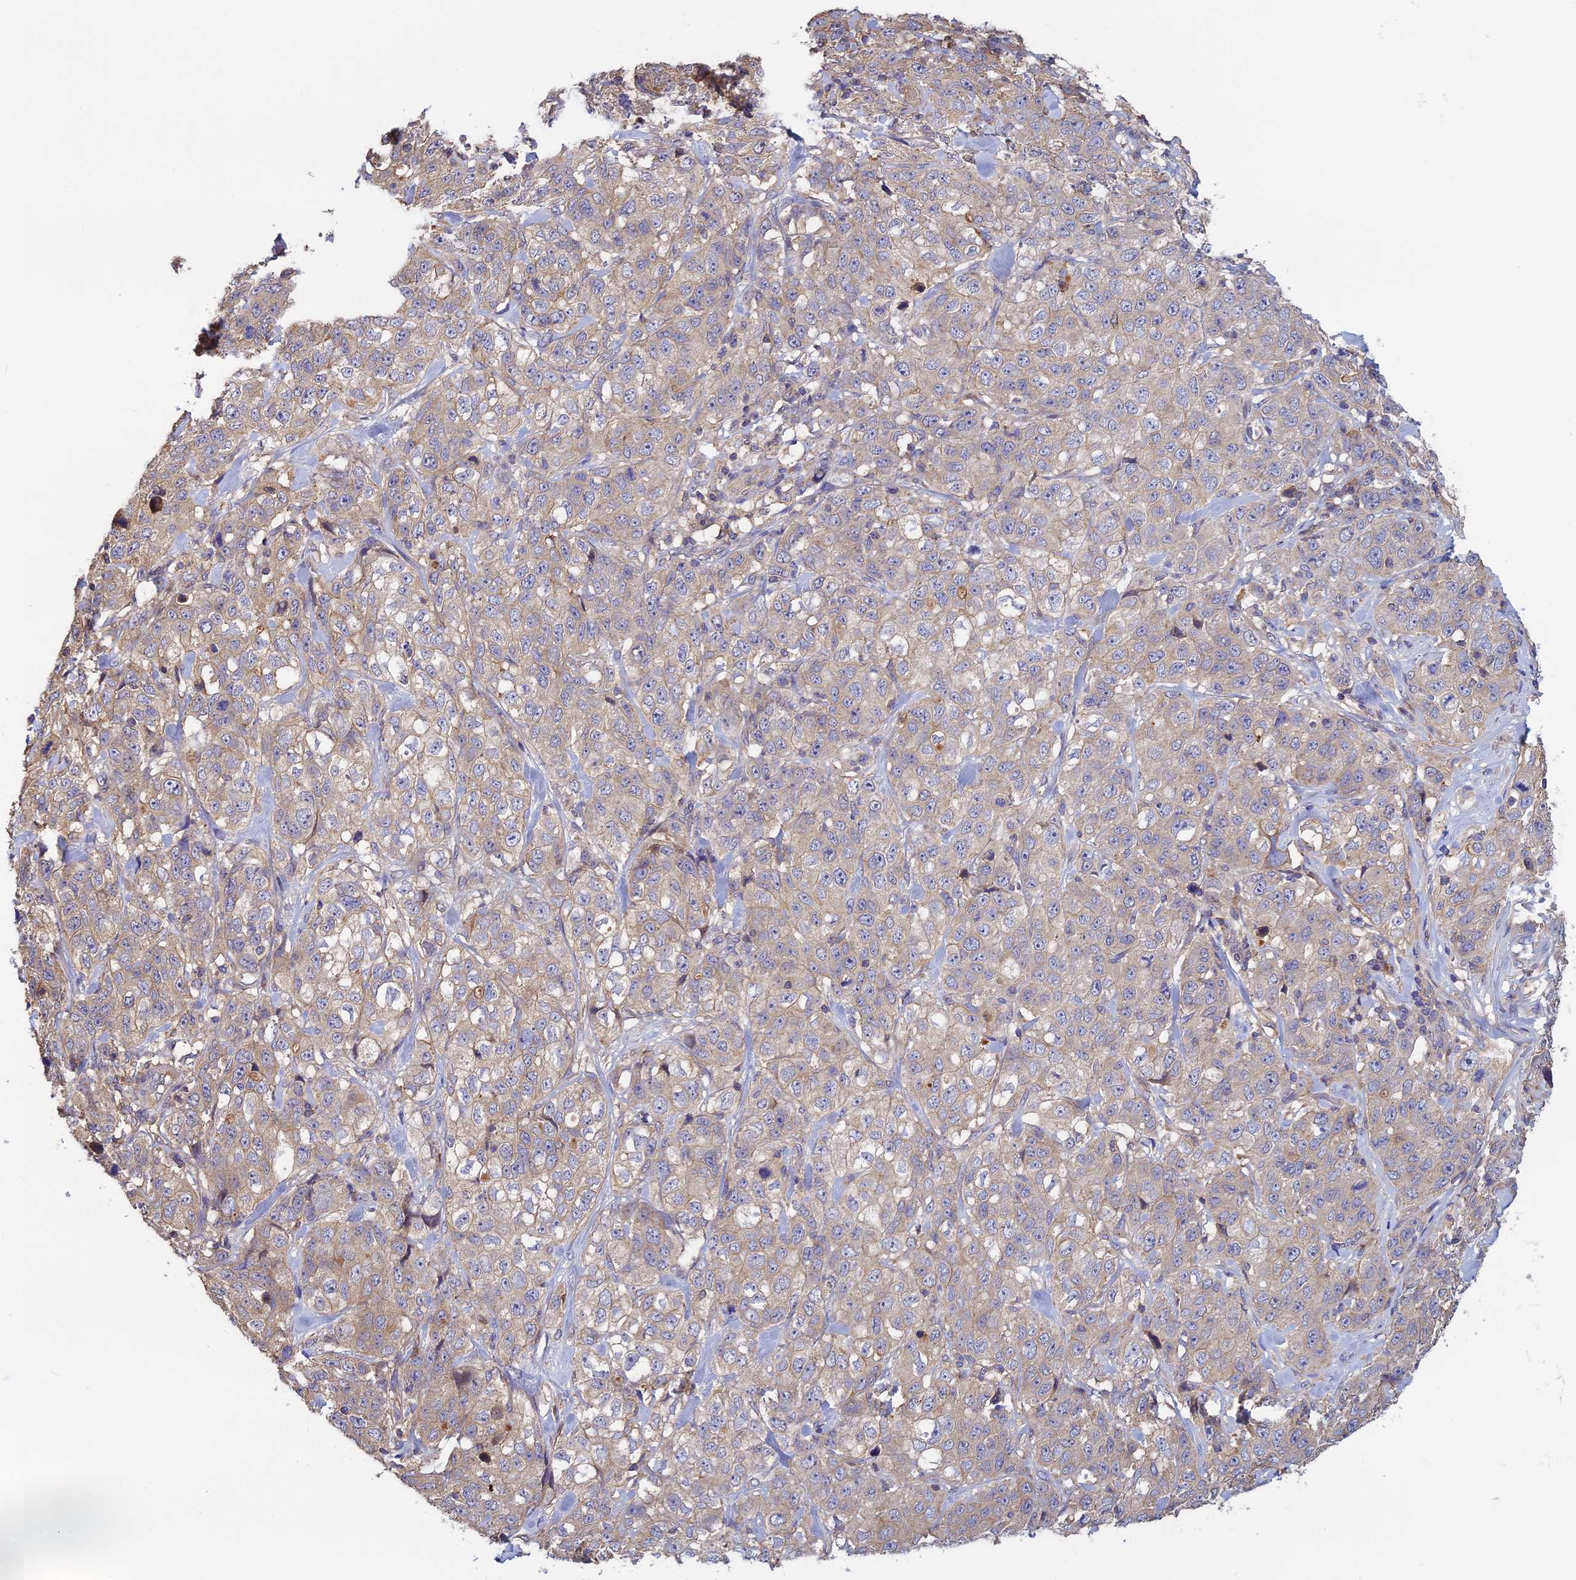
{"staining": {"intensity": "negative", "quantity": "none", "location": "none"}, "tissue": "stomach cancer", "cell_type": "Tumor cells", "image_type": "cancer", "snomed": [{"axis": "morphology", "description": "Adenocarcinoma, NOS"}, {"axis": "topography", "description": "Stomach"}], "caption": "A high-resolution image shows immunohistochemistry (IHC) staining of stomach cancer, which reveals no significant expression in tumor cells.", "gene": "GALR2", "patient": {"sex": "male", "age": 48}}